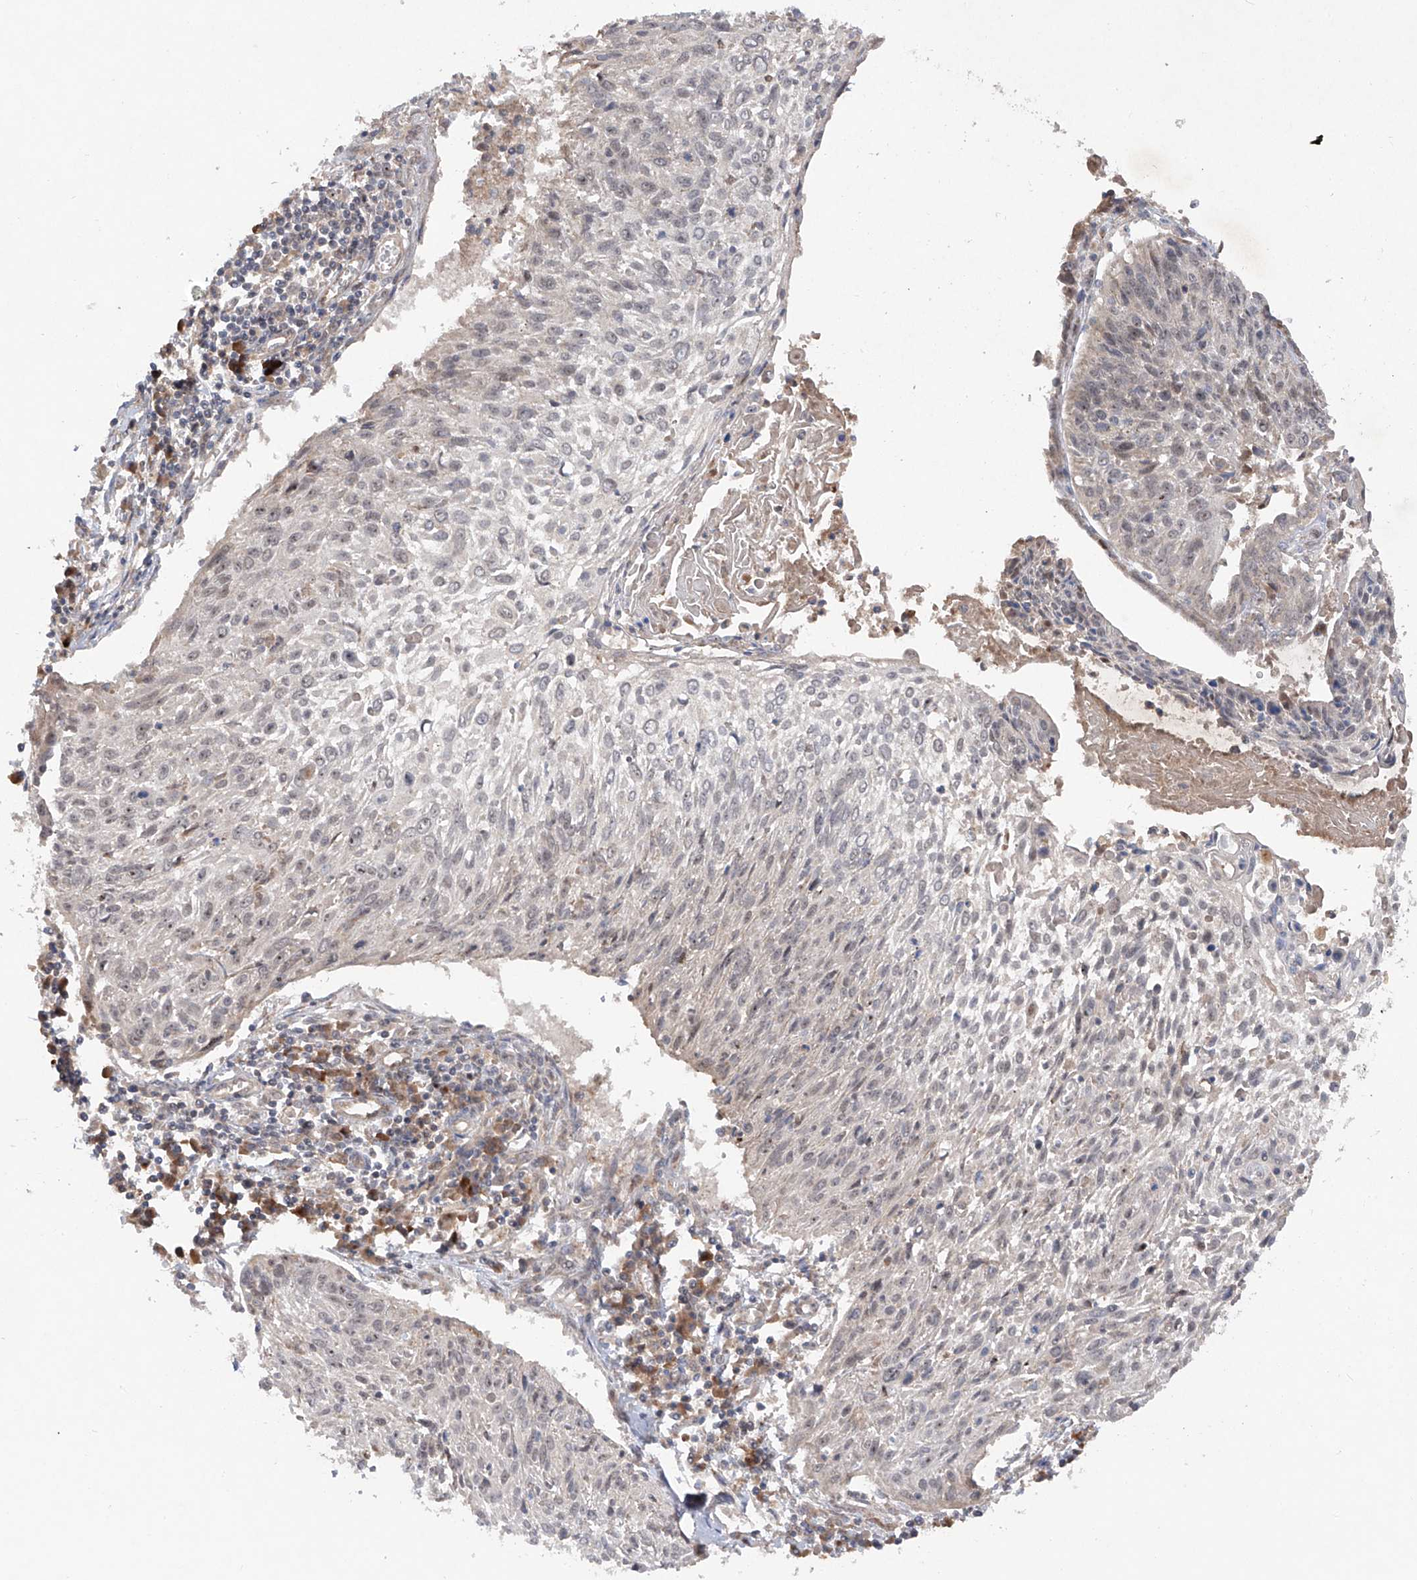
{"staining": {"intensity": "negative", "quantity": "none", "location": "none"}, "tissue": "cervical cancer", "cell_type": "Tumor cells", "image_type": "cancer", "snomed": [{"axis": "morphology", "description": "Squamous cell carcinoma, NOS"}, {"axis": "topography", "description": "Cervix"}], "caption": "Protein analysis of cervical cancer displays no significant positivity in tumor cells.", "gene": "FAM135A", "patient": {"sex": "female", "age": 51}}